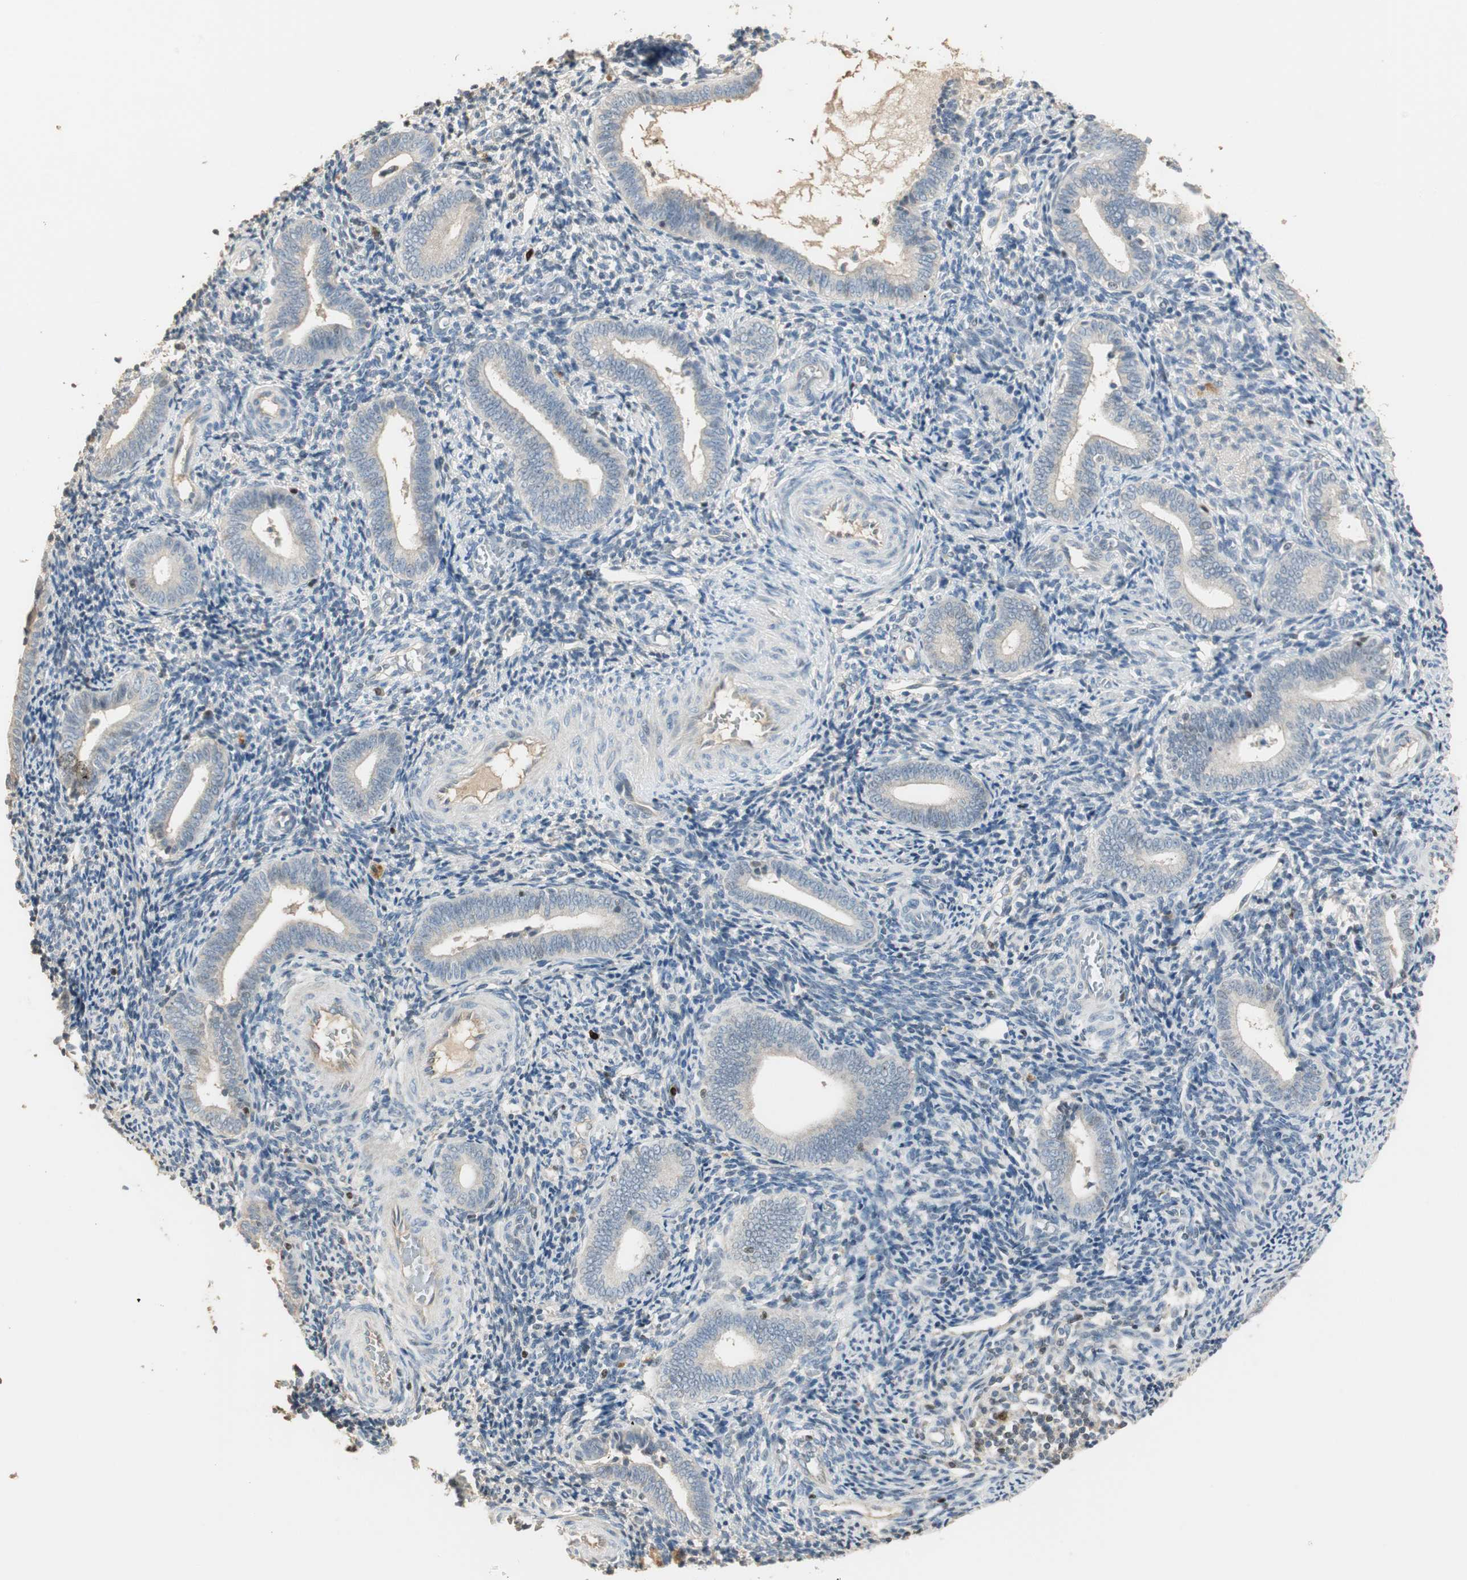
{"staining": {"intensity": "weak", "quantity": "<25%", "location": "cytoplasmic/membranous"}, "tissue": "endometrium", "cell_type": "Cells in endometrial stroma", "image_type": "normal", "snomed": [{"axis": "morphology", "description": "Normal tissue, NOS"}, {"axis": "topography", "description": "Uterus"}, {"axis": "topography", "description": "Endometrium"}], "caption": "The micrograph displays no staining of cells in endometrial stroma in unremarkable endometrium. (IHC, brightfield microscopy, high magnification).", "gene": "RUNX2", "patient": {"sex": "female", "age": 33}}